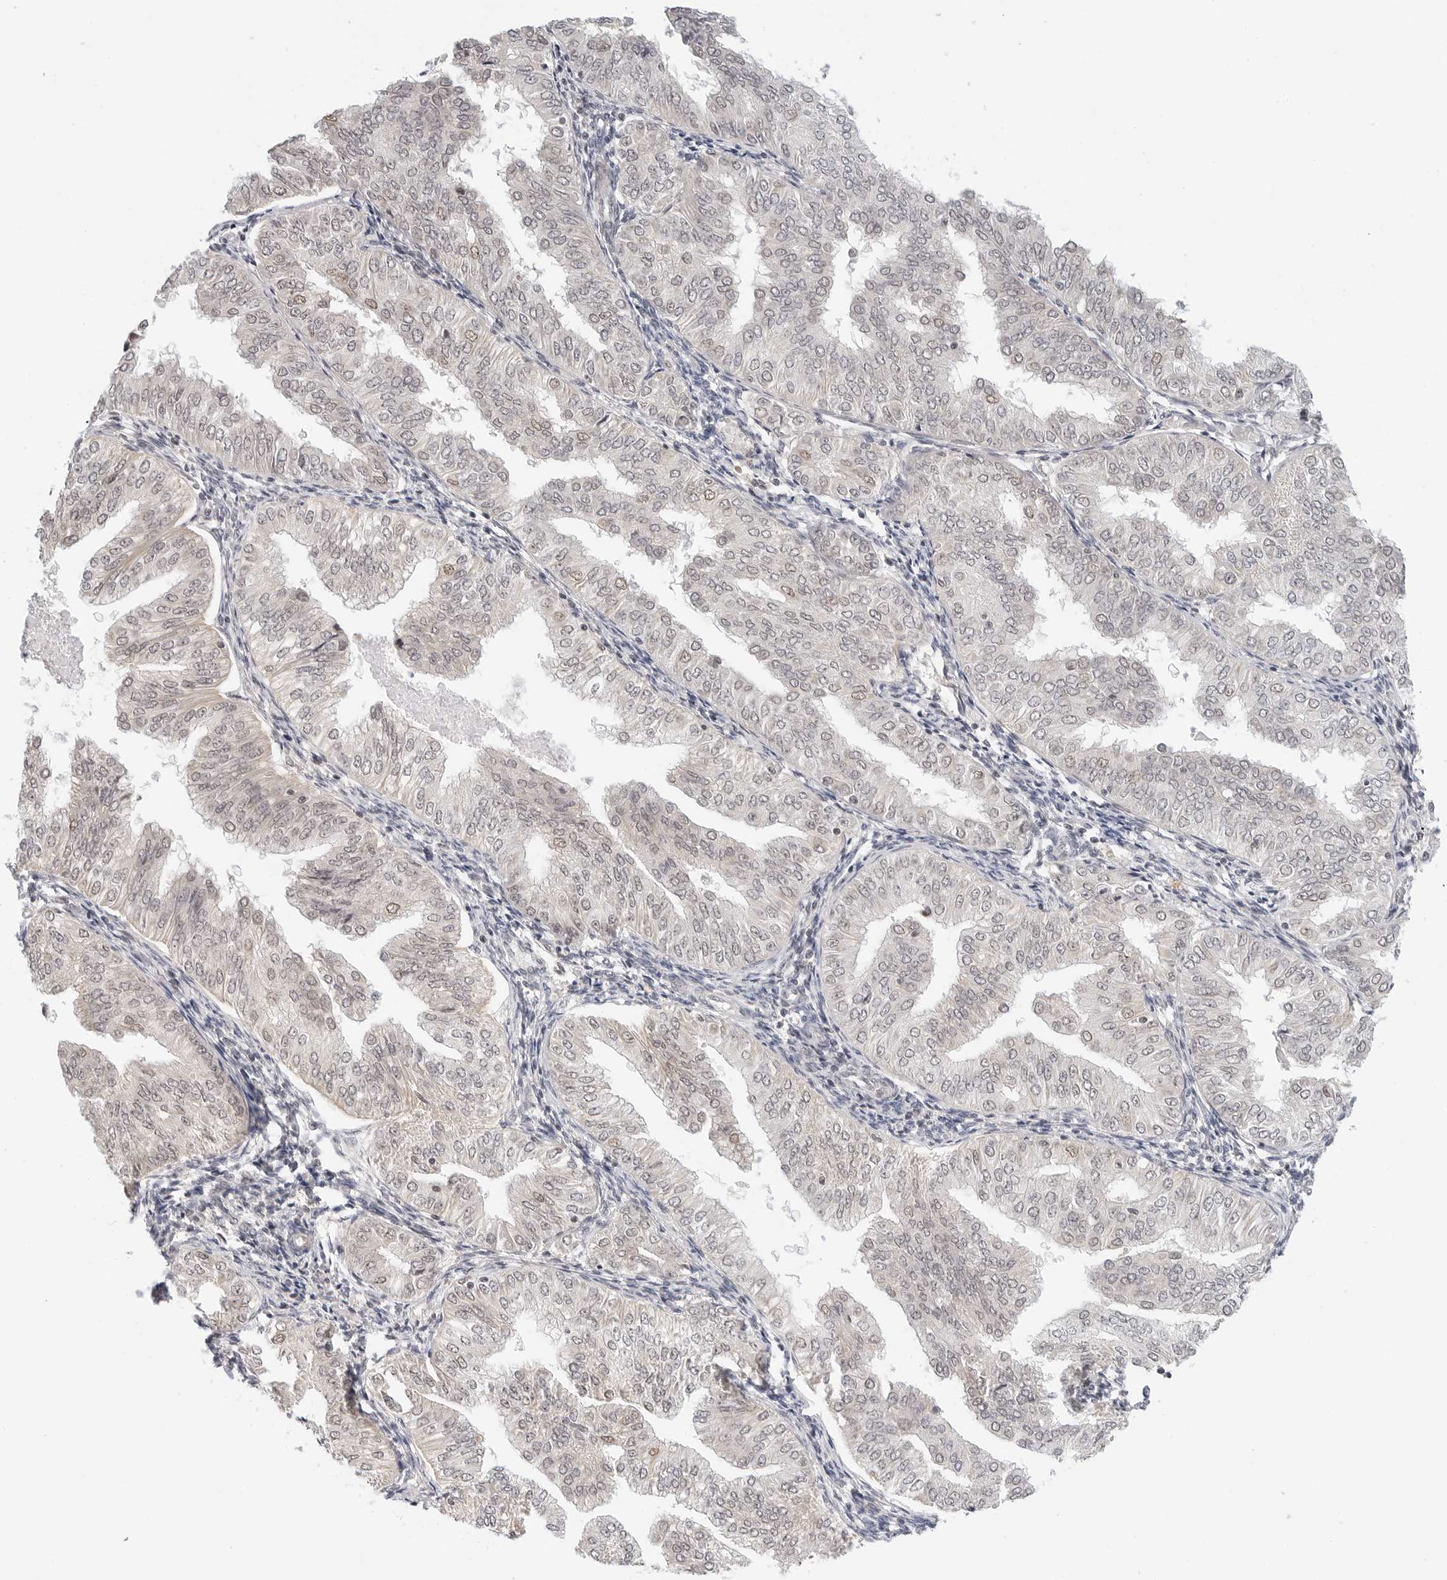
{"staining": {"intensity": "weak", "quantity": "25%-75%", "location": "nuclear"}, "tissue": "endometrial cancer", "cell_type": "Tumor cells", "image_type": "cancer", "snomed": [{"axis": "morphology", "description": "Normal tissue, NOS"}, {"axis": "morphology", "description": "Adenocarcinoma, NOS"}, {"axis": "topography", "description": "Endometrium"}], "caption": "DAB immunohistochemical staining of human endometrial cancer (adenocarcinoma) reveals weak nuclear protein expression in approximately 25%-75% of tumor cells.", "gene": "TSEN2", "patient": {"sex": "female", "age": 53}}